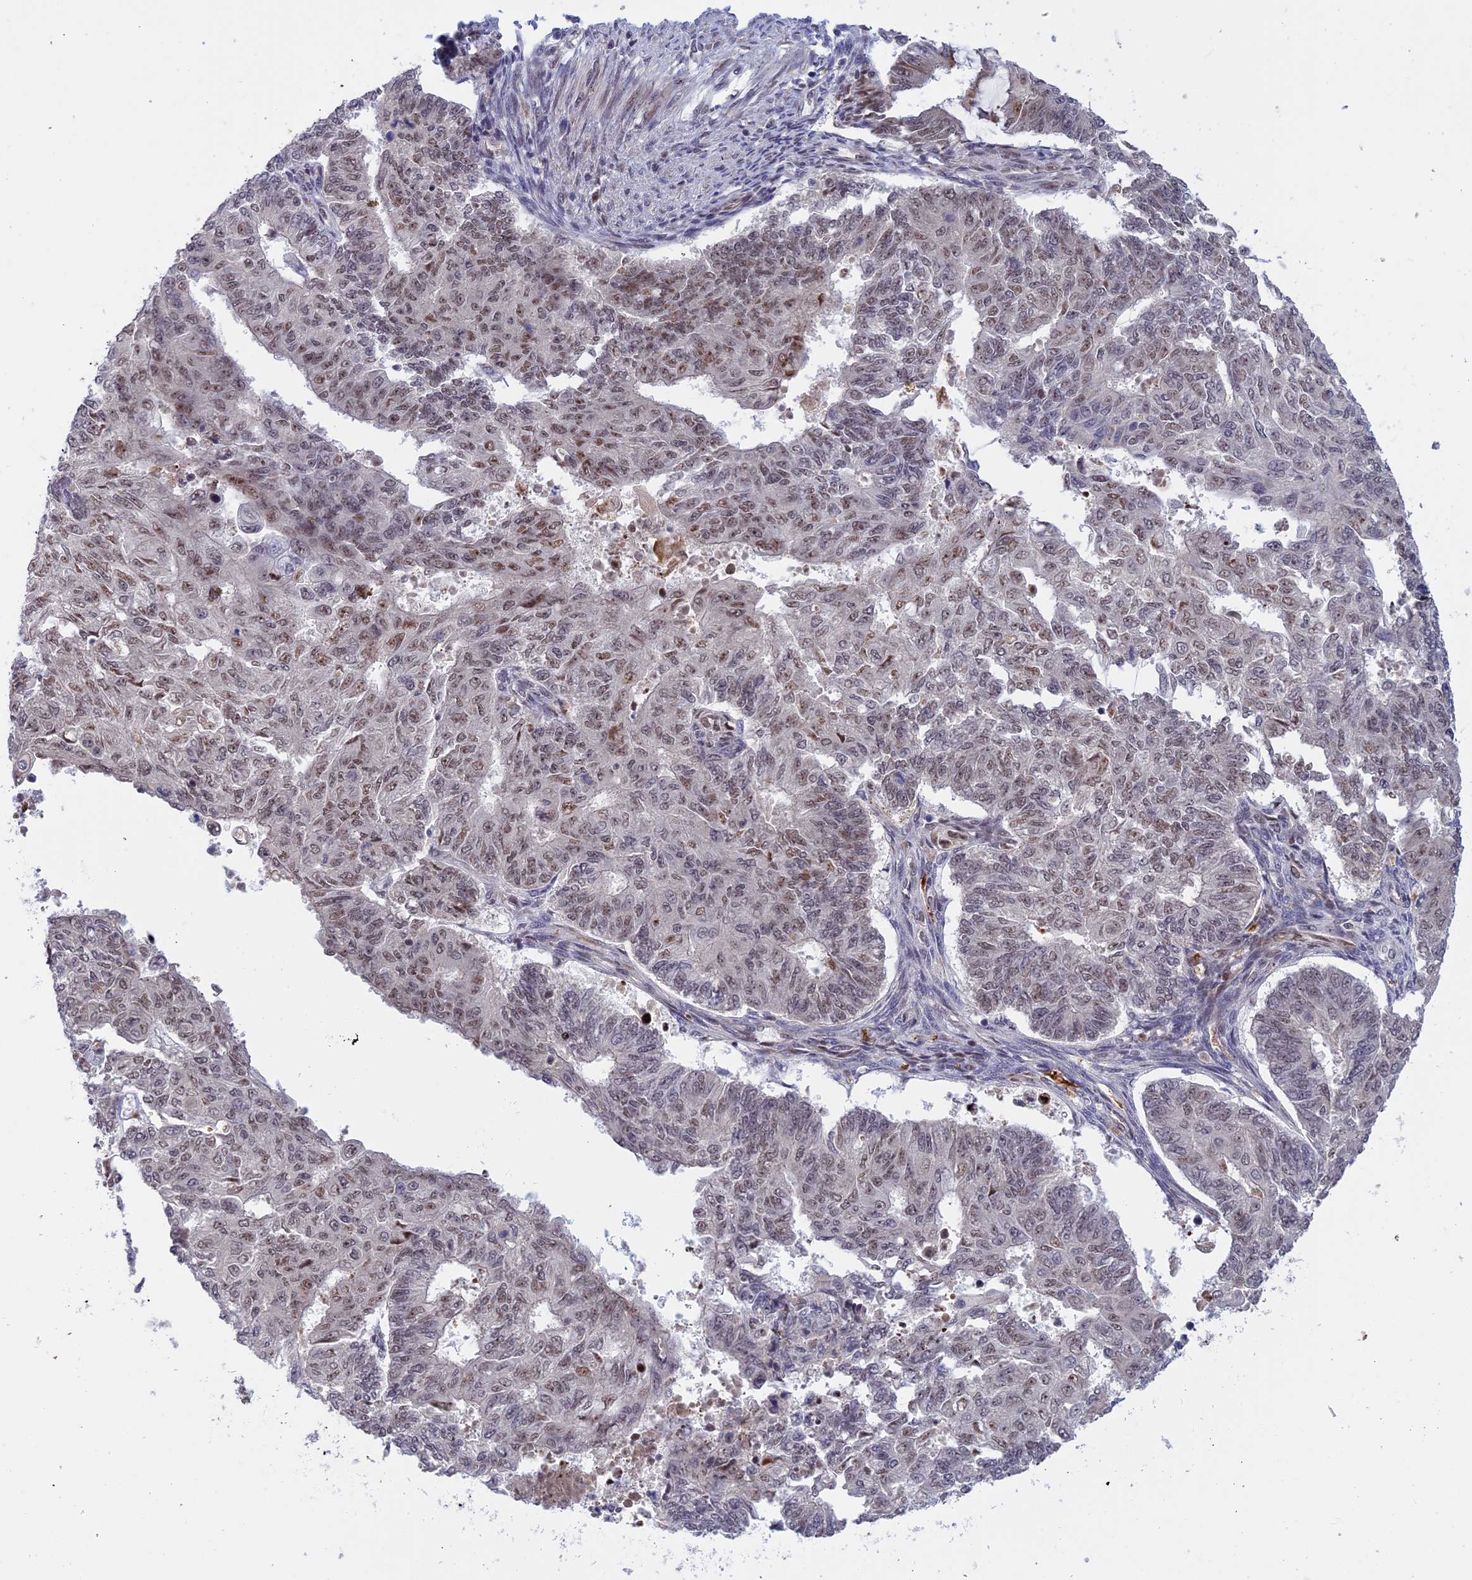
{"staining": {"intensity": "moderate", "quantity": "25%-75%", "location": "nuclear"}, "tissue": "endometrial cancer", "cell_type": "Tumor cells", "image_type": "cancer", "snomed": [{"axis": "morphology", "description": "Adenocarcinoma, NOS"}, {"axis": "topography", "description": "Endometrium"}], "caption": "Immunohistochemistry (IHC) histopathology image of human endometrial adenocarcinoma stained for a protein (brown), which demonstrates medium levels of moderate nuclear positivity in about 25%-75% of tumor cells.", "gene": "POLR2C", "patient": {"sex": "female", "age": 32}}